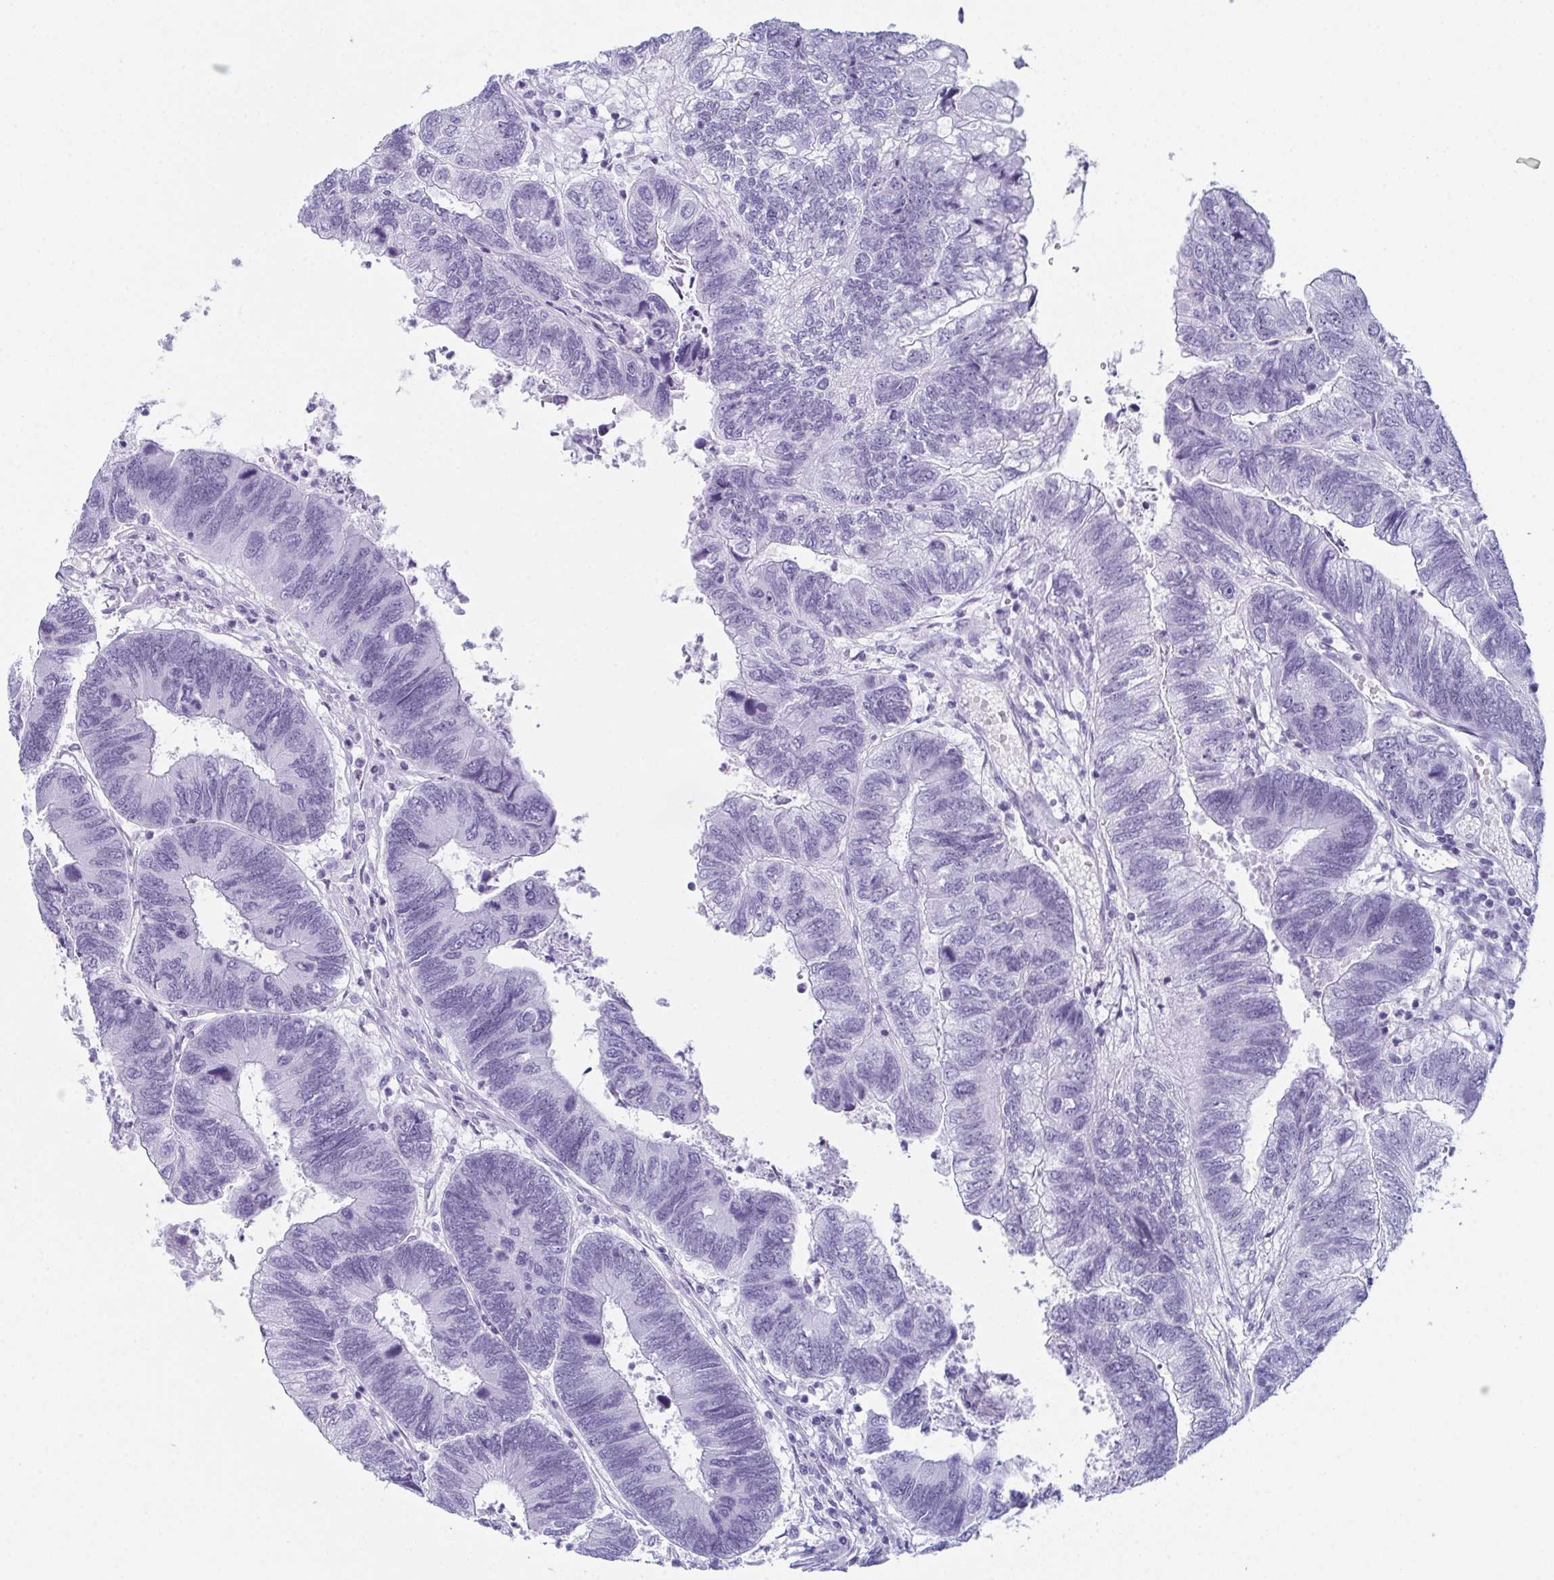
{"staining": {"intensity": "negative", "quantity": "none", "location": "none"}, "tissue": "colorectal cancer", "cell_type": "Tumor cells", "image_type": "cancer", "snomed": [{"axis": "morphology", "description": "Adenocarcinoma, NOS"}, {"axis": "topography", "description": "Colon"}], "caption": "Colorectal cancer was stained to show a protein in brown. There is no significant expression in tumor cells. (Stains: DAB (3,3'-diaminobenzidine) immunohistochemistry with hematoxylin counter stain, Microscopy: brightfield microscopy at high magnification).", "gene": "ENKUR", "patient": {"sex": "female", "age": 67}}